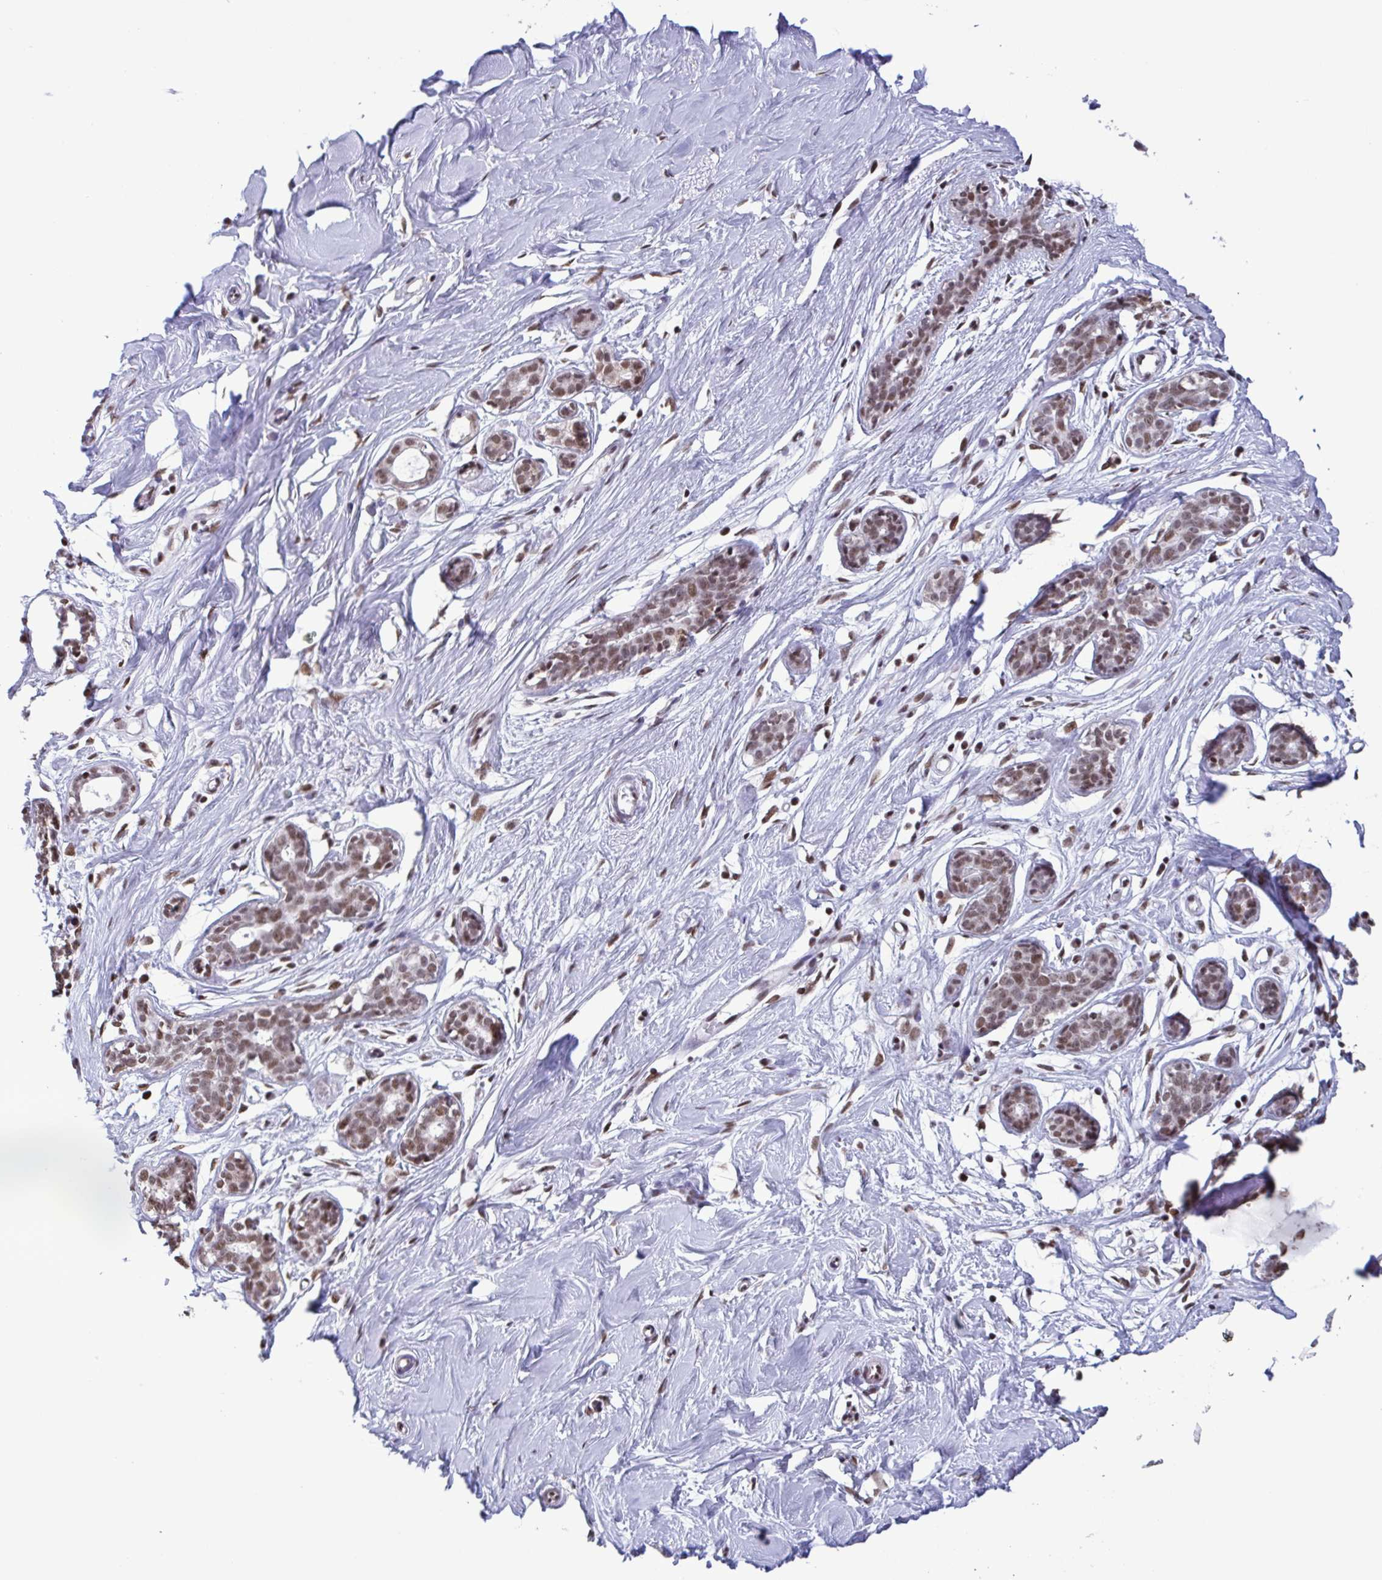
{"staining": {"intensity": "negative", "quantity": "none", "location": "none"}, "tissue": "breast", "cell_type": "Adipocytes", "image_type": "normal", "snomed": [{"axis": "morphology", "description": "Normal tissue, NOS"}, {"axis": "topography", "description": "Breast"}], "caption": "Adipocytes show no significant protein expression in normal breast. Nuclei are stained in blue.", "gene": "TIMM21", "patient": {"sex": "female", "age": 27}}